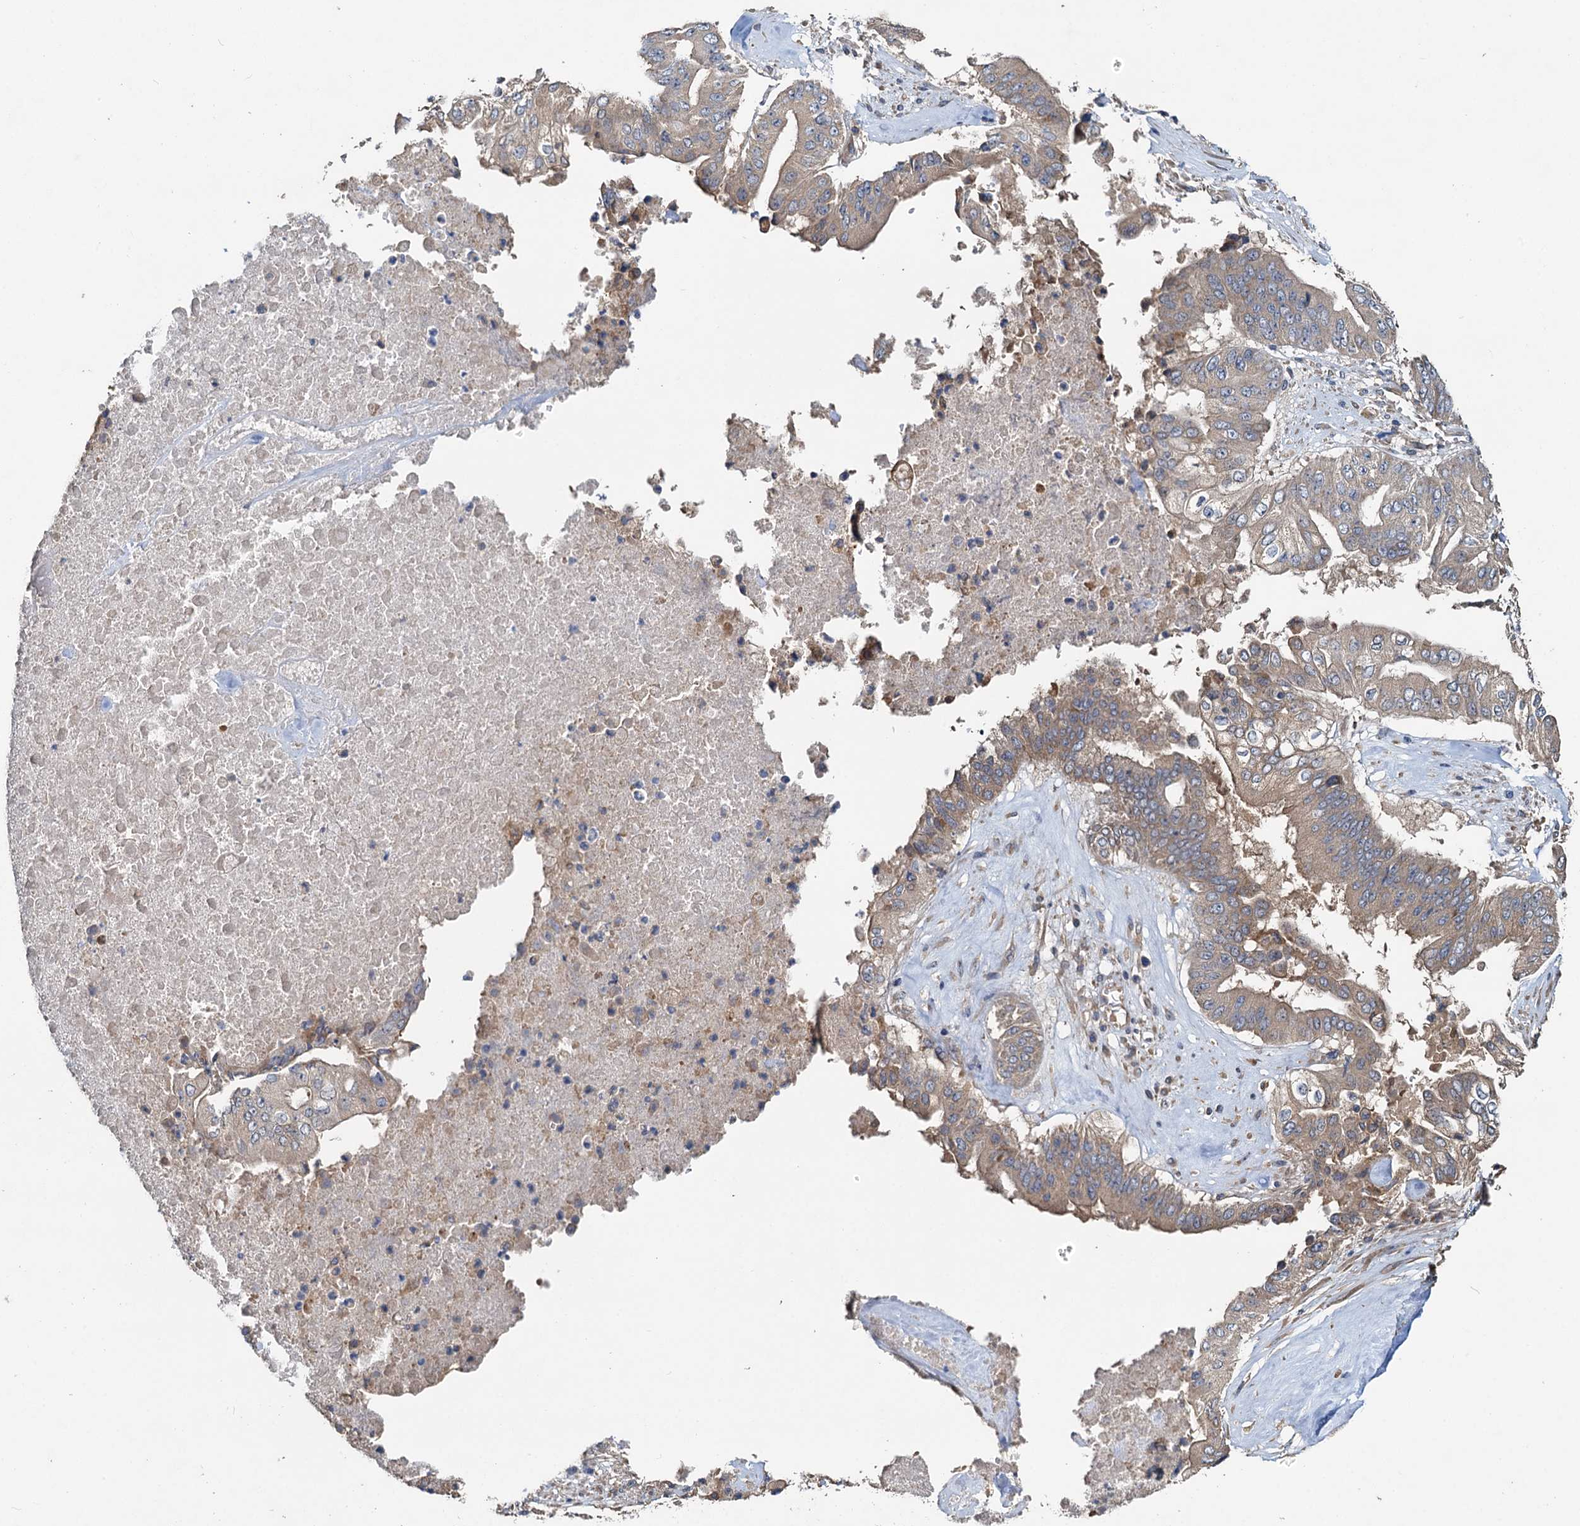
{"staining": {"intensity": "weak", "quantity": "25%-75%", "location": "cytoplasmic/membranous"}, "tissue": "pancreatic cancer", "cell_type": "Tumor cells", "image_type": "cancer", "snomed": [{"axis": "morphology", "description": "Adenocarcinoma, NOS"}, {"axis": "topography", "description": "Pancreas"}], "caption": "About 25%-75% of tumor cells in human pancreatic cancer (adenocarcinoma) exhibit weak cytoplasmic/membranous protein staining as visualized by brown immunohistochemical staining.", "gene": "HYI", "patient": {"sex": "female", "age": 77}}